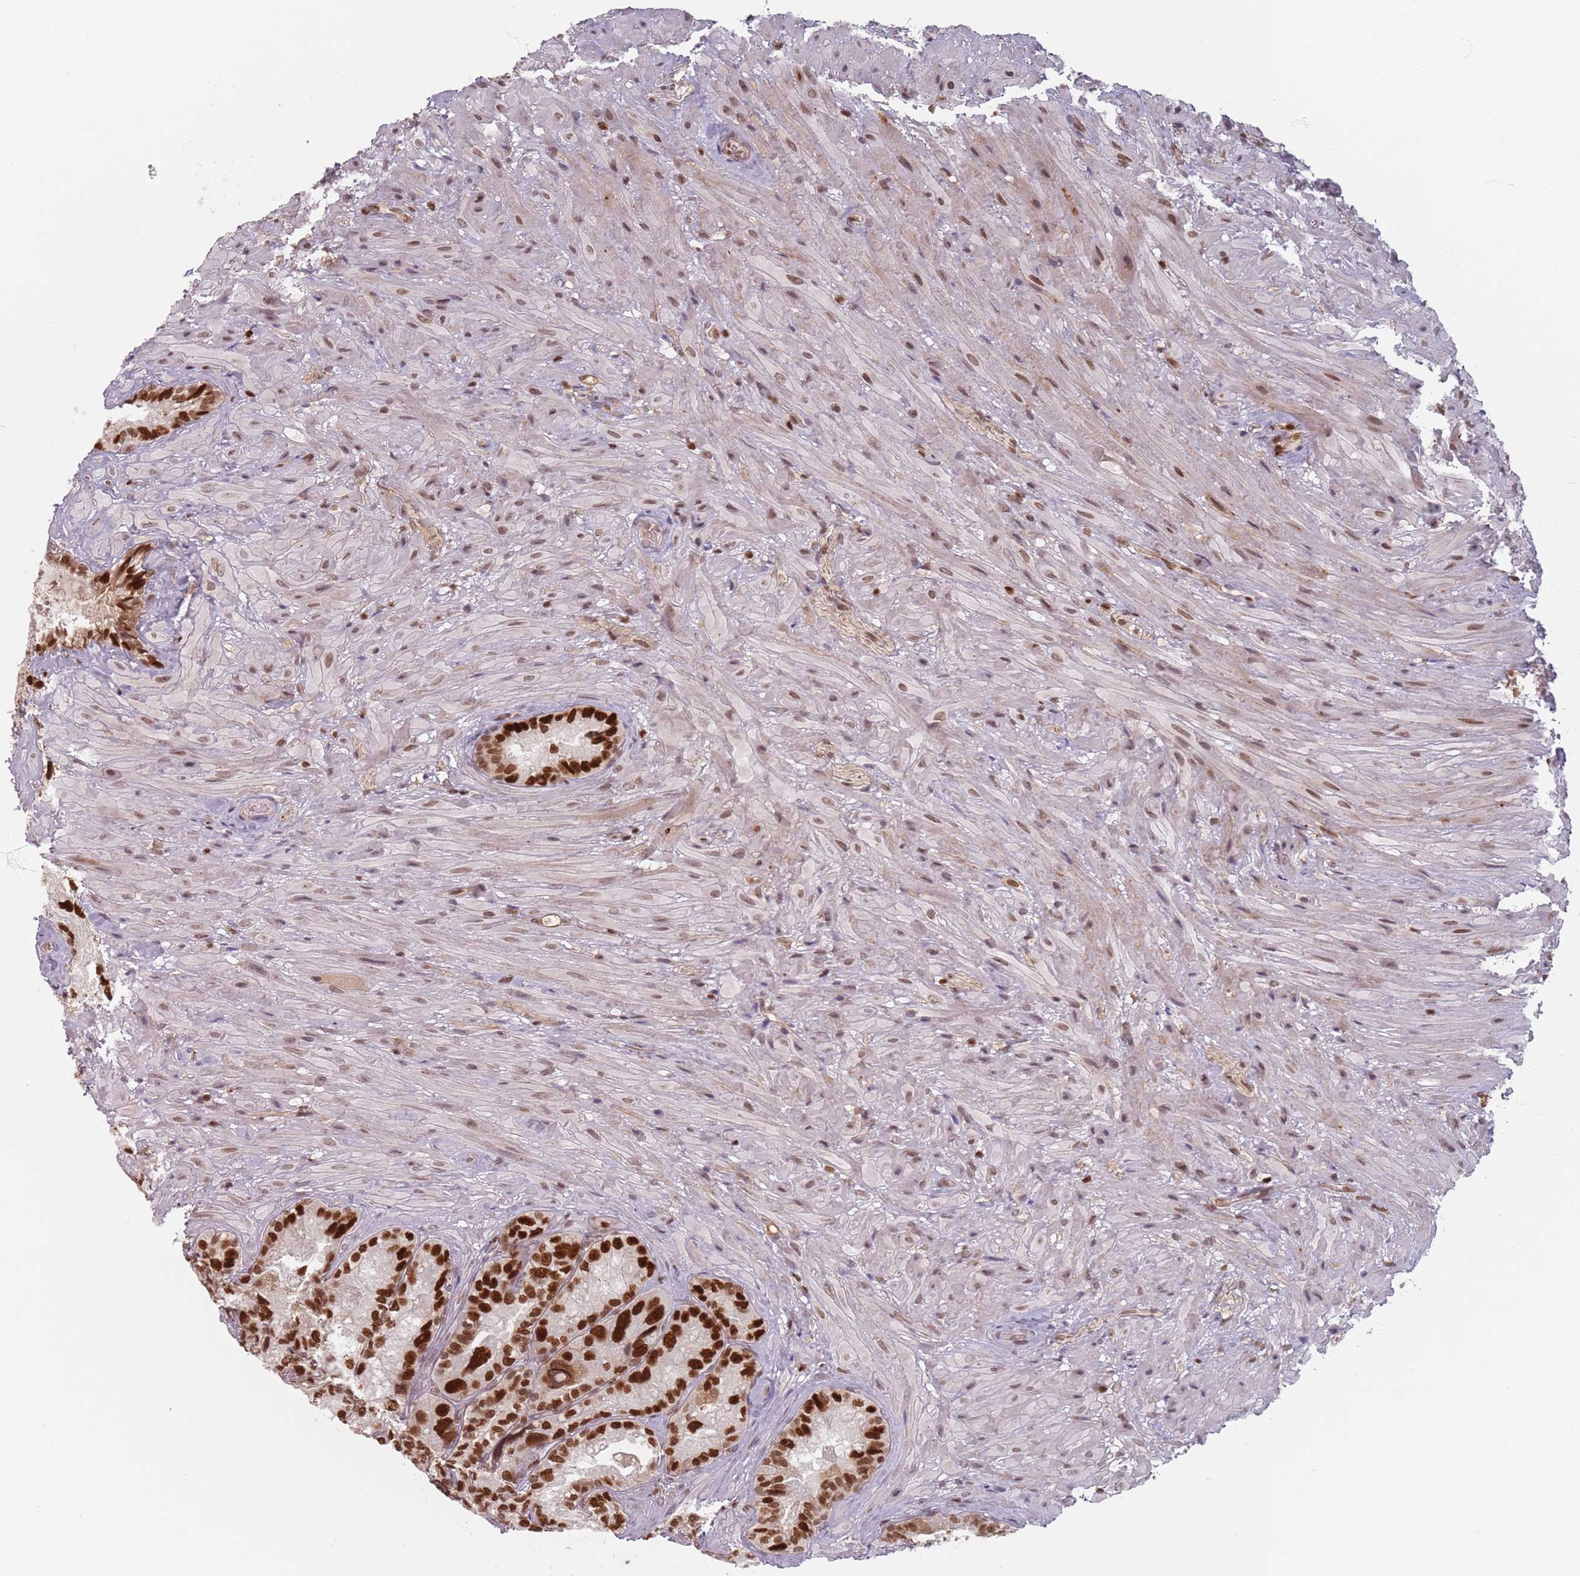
{"staining": {"intensity": "strong", "quantity": ">75%", "location": "nuclear"}, "tissue": "seminal vesicle", "cell_type": "Glandular cells", "image_type": "normal", "snomed": [{"axis": "morphology", "description": "Normal tissue, NOS"}, {"axis": "topography", "description": "Seminal veicle"}], "caption": "An immunohistochemistry image of unremarkable tissue is shown. Protein staining in brown highlights strong nuclear positivity in seminal vesicle within glandular cells. (DAB = brown stain, brightfield microscopy at high magnification).", "gene": "NUP50", "patient": {"sex": "male", "age": 62}}